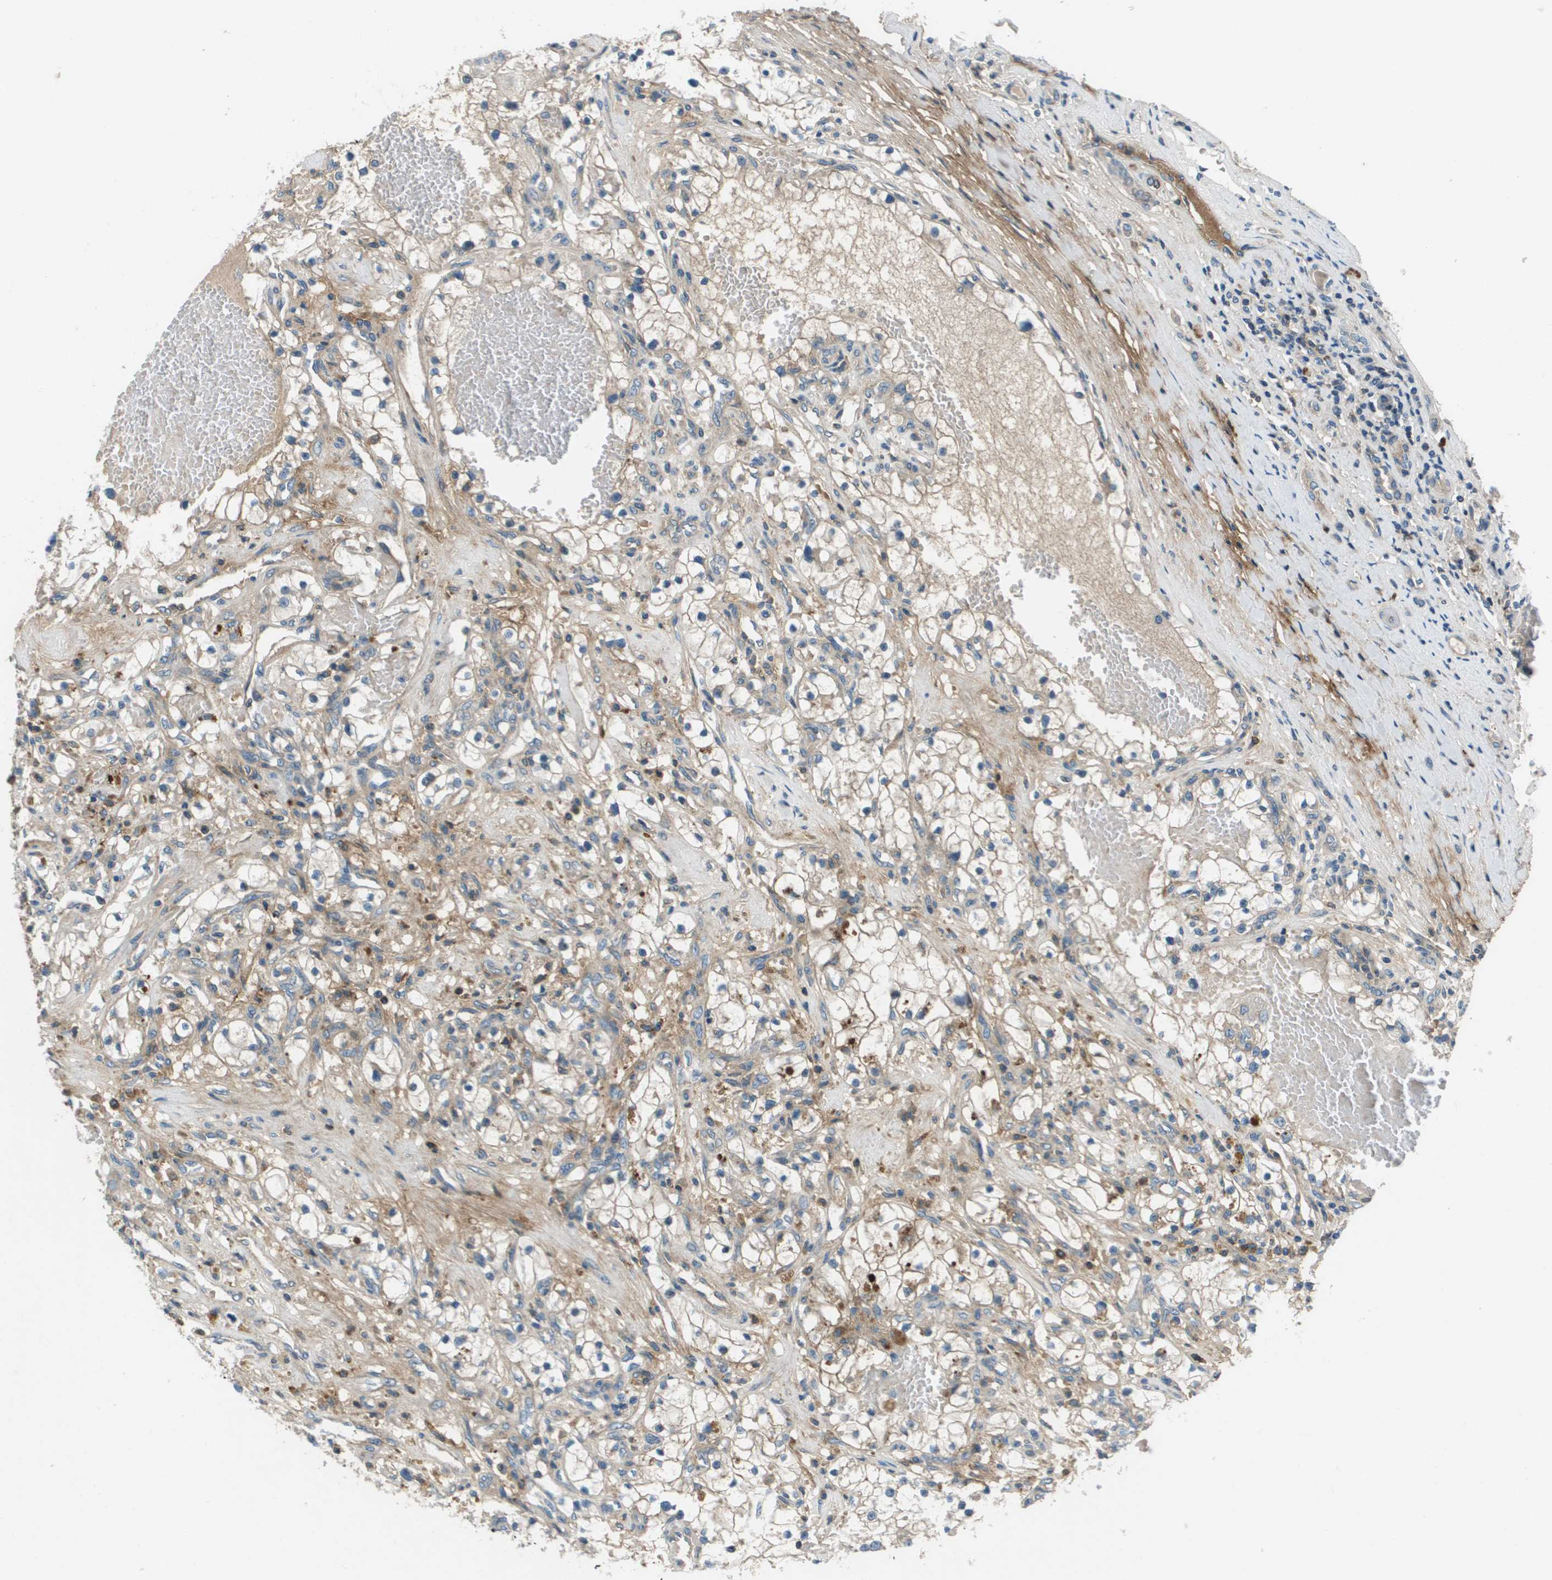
{"staining": {"intensity": "negative", "quantity": "none", "location": "none"}, "tissue": "renal cancer", "cell_type": "Tumor cells", "image_type": "cancer", "snomed": [{"axis": "morphology", "description": "Adenocarcinoma, NOS"}, {"axis": "topography", "description": "Kidney"}], "caption": "IHC micrograph of renal cancer (adenocarcinoma) stained for a protein (brown), which shows no positivity in tumor cells. (Brightfield microscopy of DAB (3,3'-diaminobenzidine) immunohistochemistry (IHC) at high magnification).", "gene": "PCOLCE", "patient": {"sex": "male", "age": 68}}